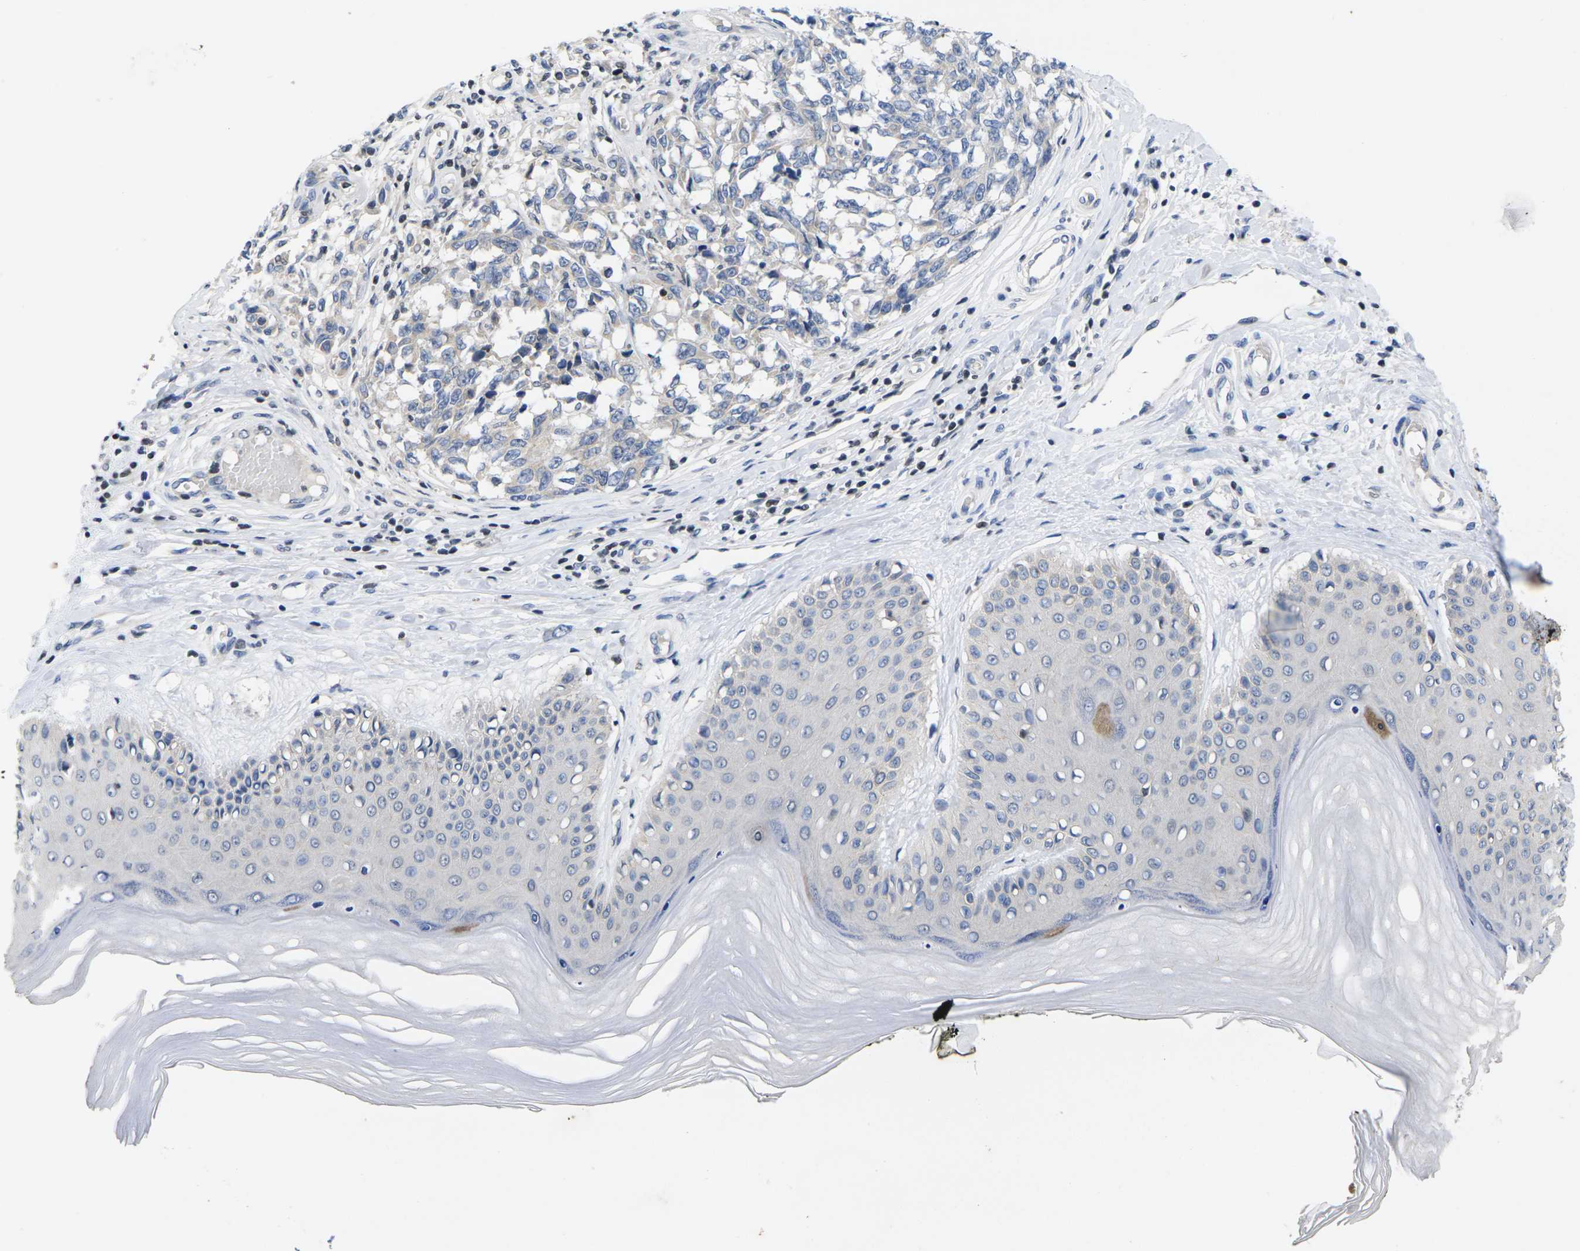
{"staining": {"intensity": "negative", "quantity": "none", "location": "none"}, "tissue": "melanoma", "cell_type": "Tumor cells", "image_type": "cancer", "snomed": [{"axis": "morphology", "description": "Malignant melanoma, NOS"}, {"axis": "topography", "description": "Skin"}], "caption": "This is a micrograph of IHC staining of melanoma, which shows no staining in tumor cells. (DAB immunohistochemistry (IHC), high magnification).", "gene": "IKZF1", "patient": {"sex": "female", "age": 64}}